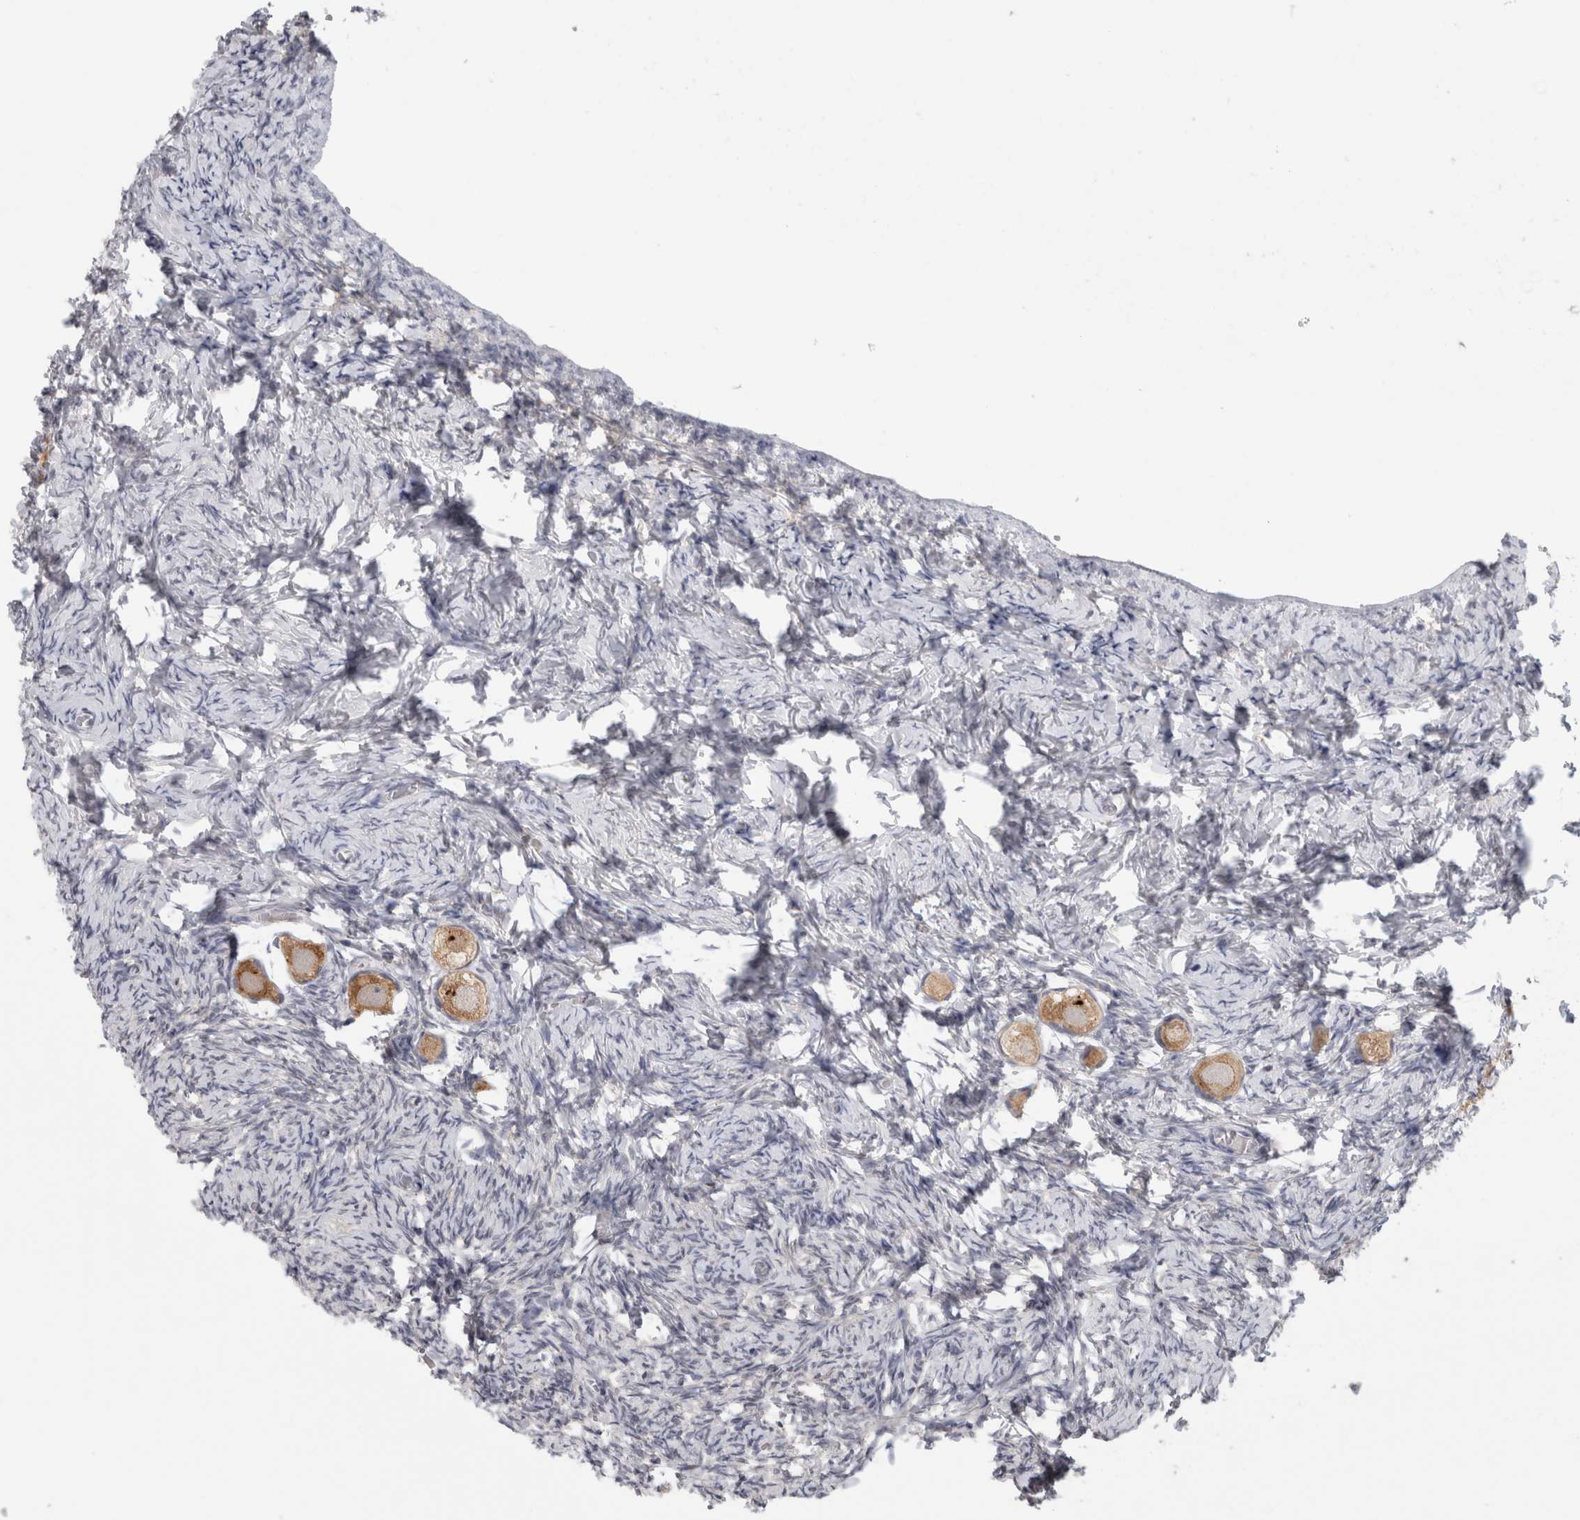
{"staining": {"intensity": "moderate", "quantity": ">75%", "location": "cytoplasmic/membranous"}, "tissue": "ovary", "cell_type": "Follicle cells", "image_type": "normal", "snomed": [{"axis": "morphology", "description": "Normal tissue, NOS"}, {"axis": "topography", "description": "Ovary"}], "caption": "Ovary stained for a protein (brown) exhibits moderate cytoplasmic/membranous positive staining in about >75% of follicle cells.", "gene": "PIGP", "patient": {"sex": "female", "age": 27}}